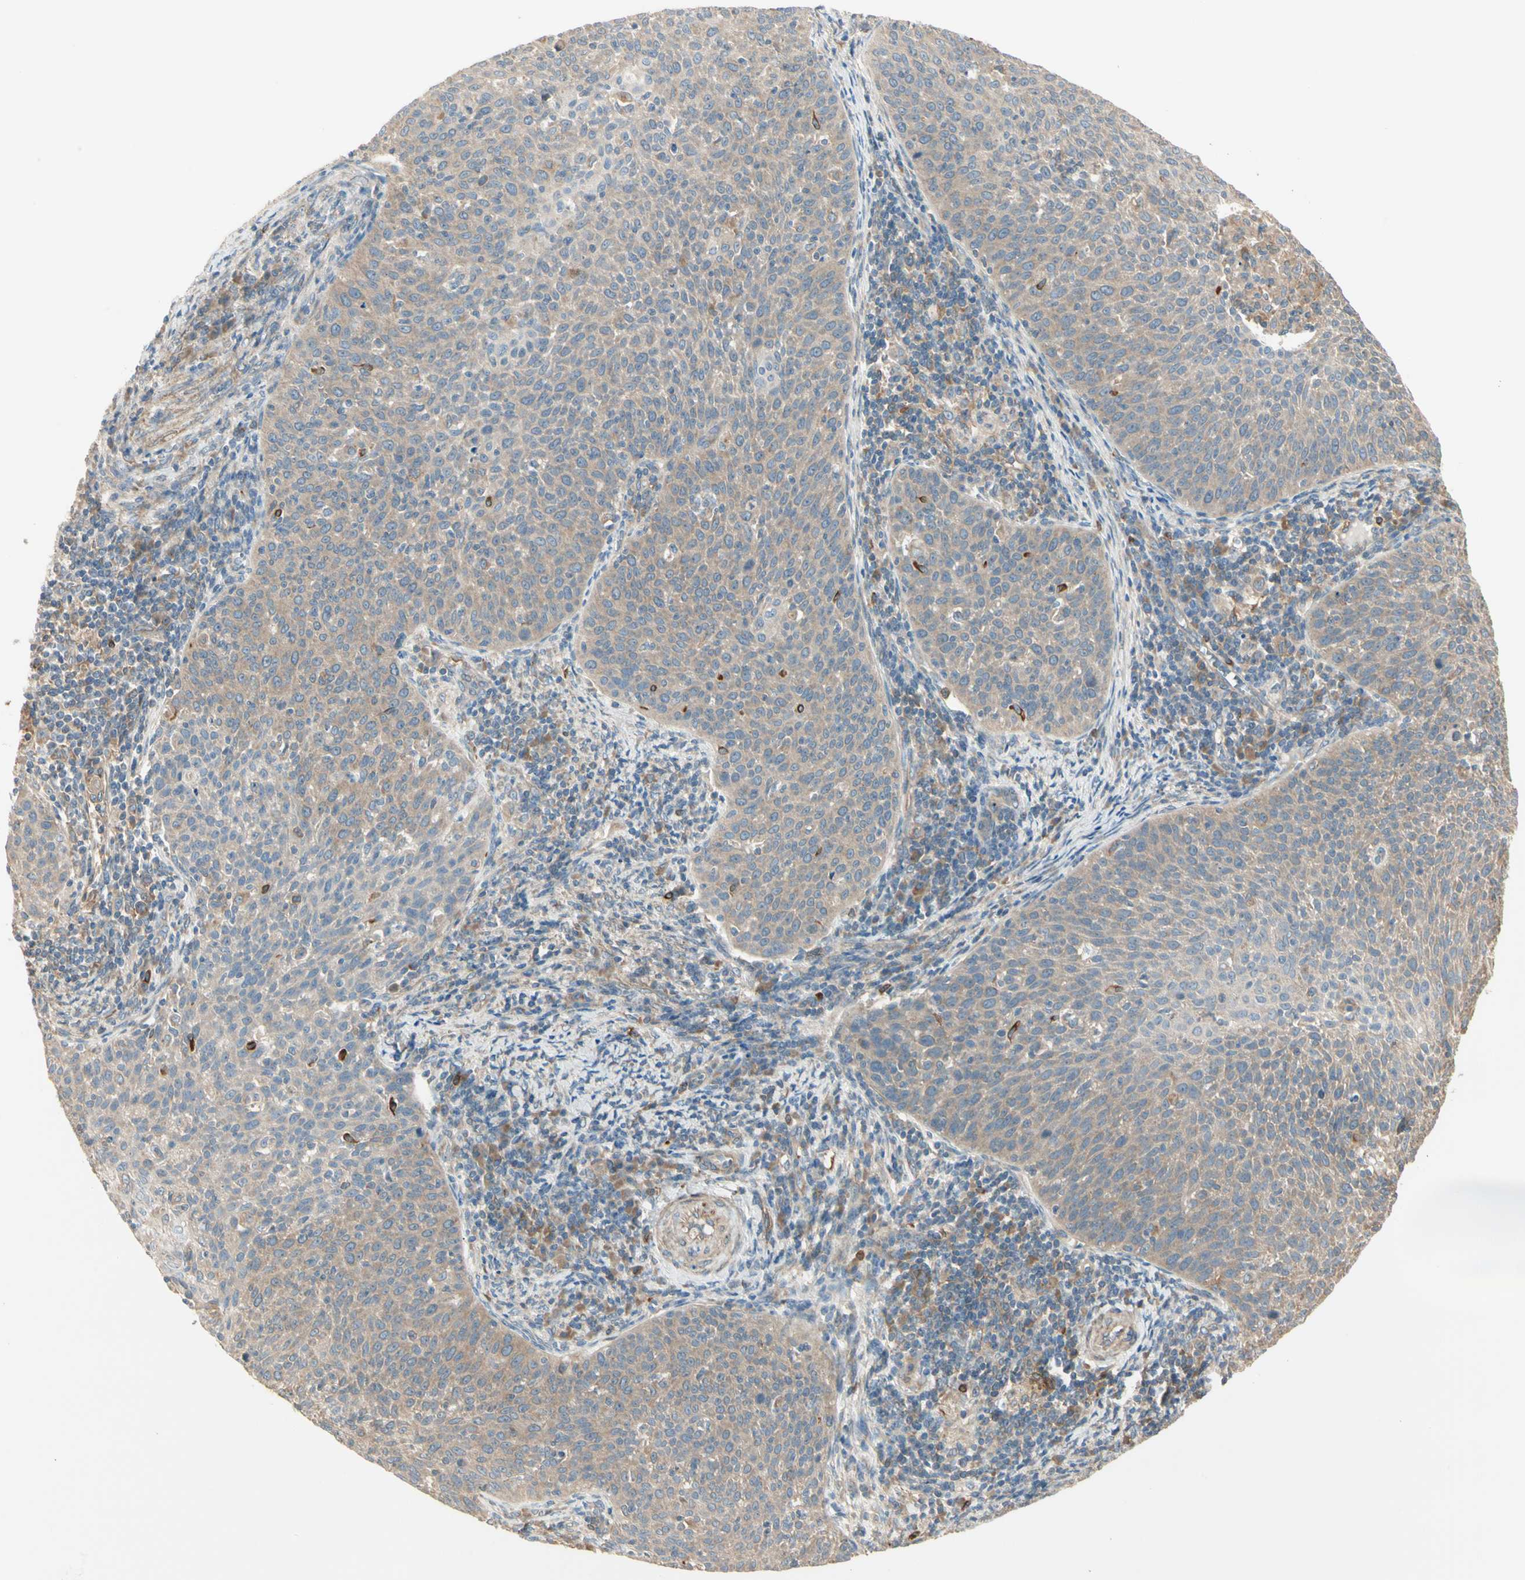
{"staining": {"intensity": "weak", "quantity": ">75%", "location": "cytoplasmic/membranous"}, "tissue": "cervical cancer", "cell_type": "Tumor cells", "image_type": "cancer", "snomed": [{"axis": "morphology", "description": "Squamous cell carcinoma, NOS"}, {"axis": "topography", "description": "Cervix"}], "caption": "The image shows immunohistochemical staining of squamous cell carcinoma (cervical). There is weak cytoplasmic/membranous staining is identified in approximately >75% of tumor cells.", "gene": "IRAG1", "patient": {"sex": "female", "age": 38}}